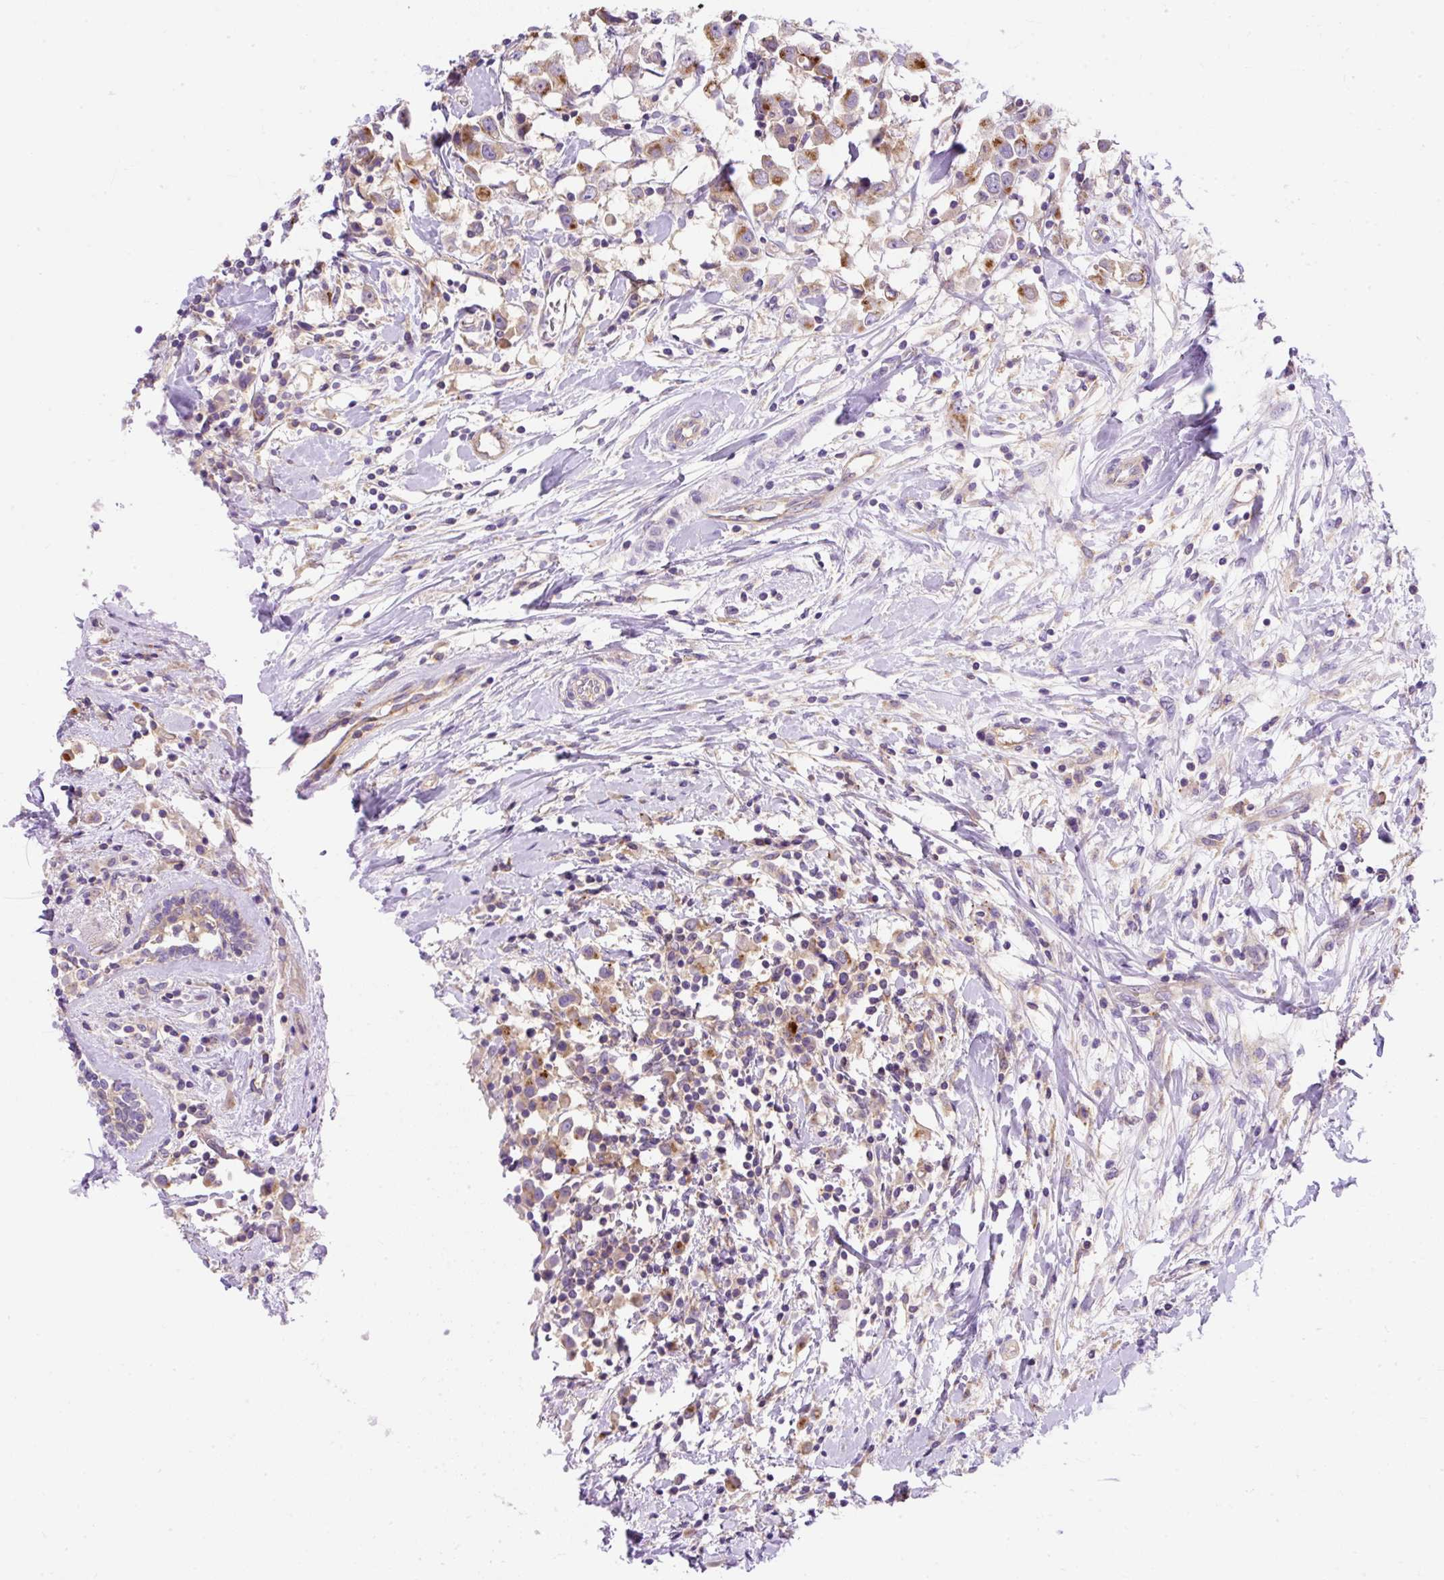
{"staining": {"intensity": "moderate", "quantity": ">75%", "location": "cytoplasmic/membranous"}, "tissue": "breast cancer", "cell_type": "Tumor cells", "image_type": "cancer", "snomed": [{"axis": "morphology", "description": "Duct carcinoma"}, {"axis": "topography", "description": "Breast"}], "caption": "Breast cancer stained with a protein marker demonstrates moderate staining in tumor cells.", "gene": "OR4K15", "patient": {"sex": "female", "age": 61}}